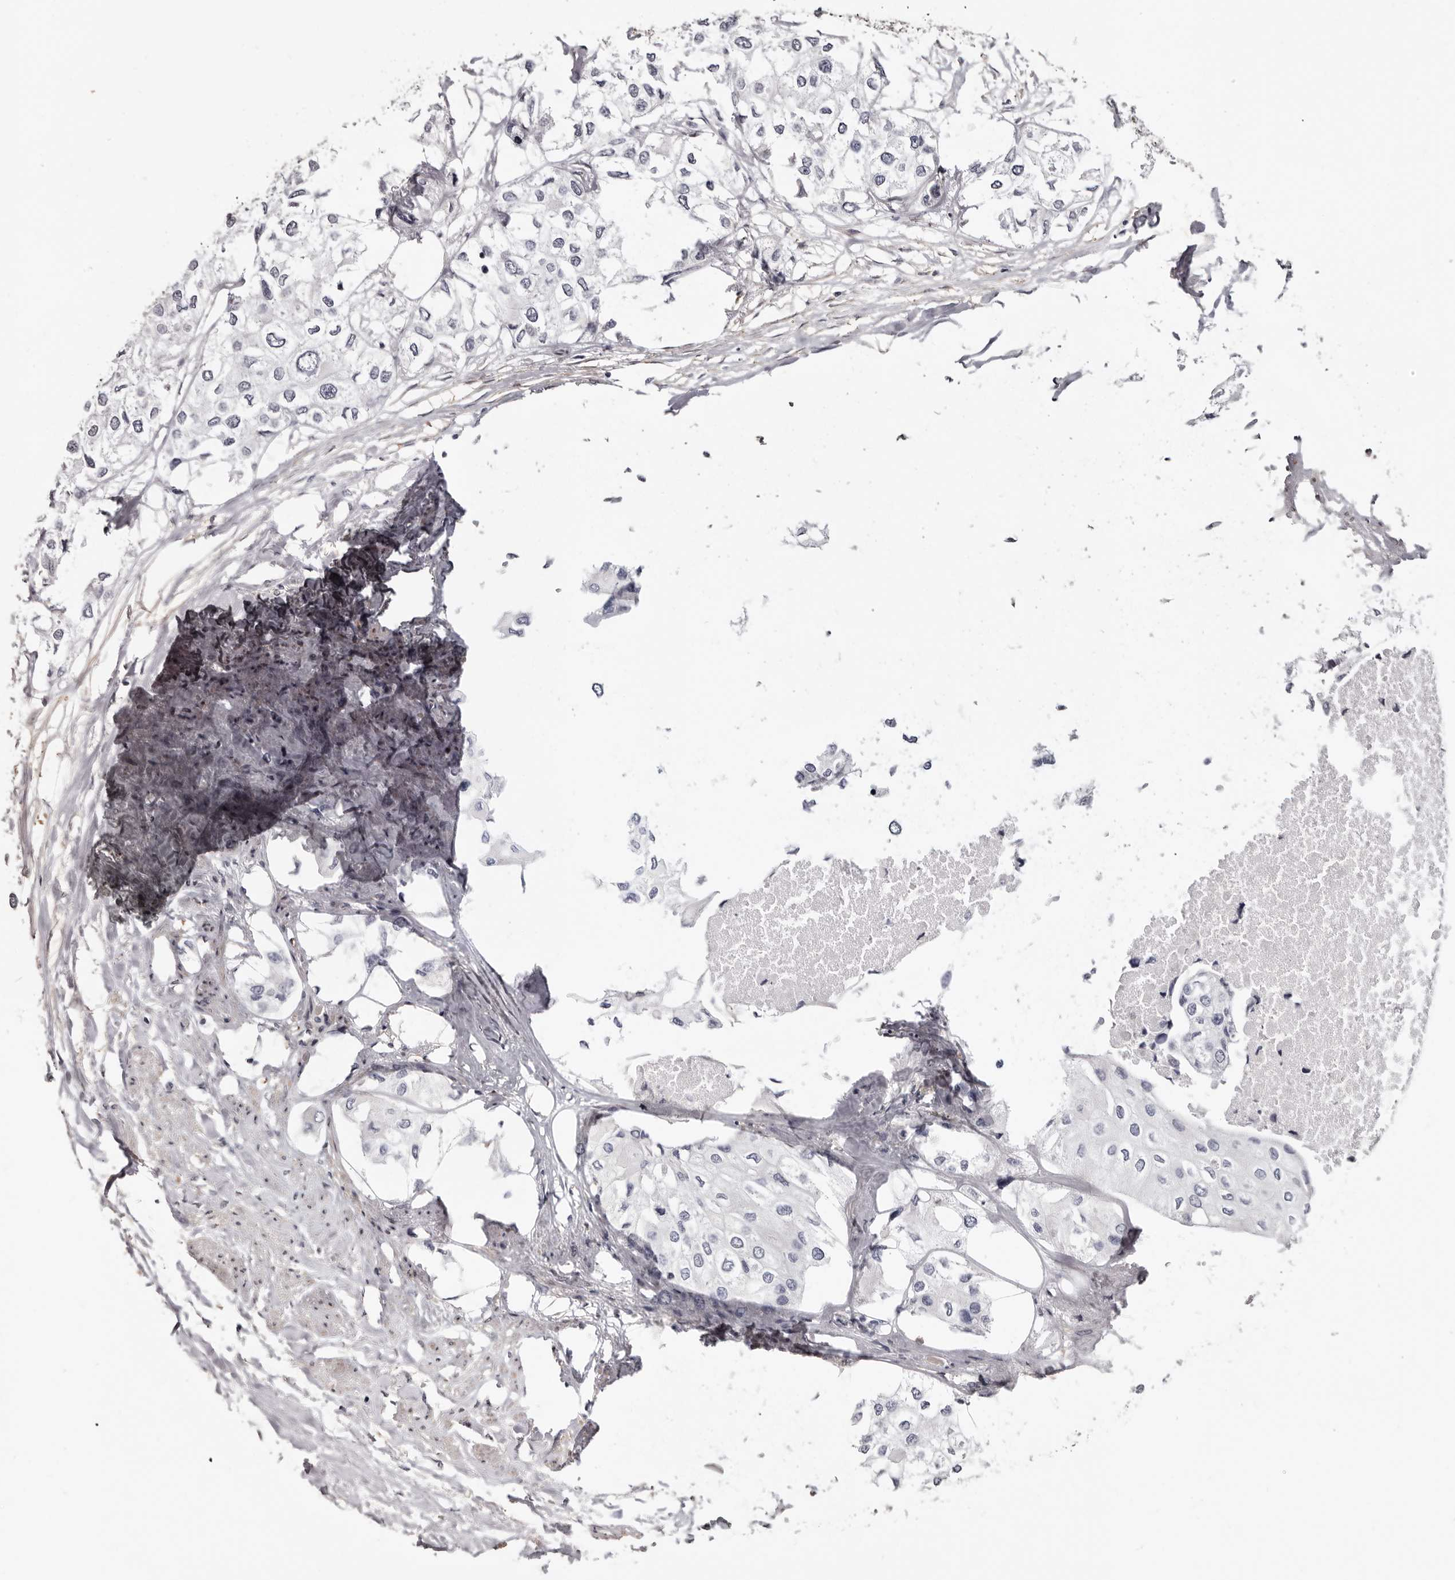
{"staining": {"intensity": "negative", "quantity": "none", "location": "none"}, "tissue": "urothelial cancer", "cell_type": "Tumor cells", "image_type": "cancer", "snomed": [{"axis": "morphology", "description": "Urothelial carcinoma, High grade"}, {"axis": "topography", "description": "Urinary bladder"}], "caption": "There is no significant positivity in tumor cells of urothelial carcinoma (high-grade). The staining was performed using DAB (3,3'-diaminobenzidine) to visualize the protein expression in brown, while the nuclei were stained in blue with hematoxylin (Magnification: 20x).", "gene": "KHDRBS2", "patient": {"sex": "male", "age": 64}}